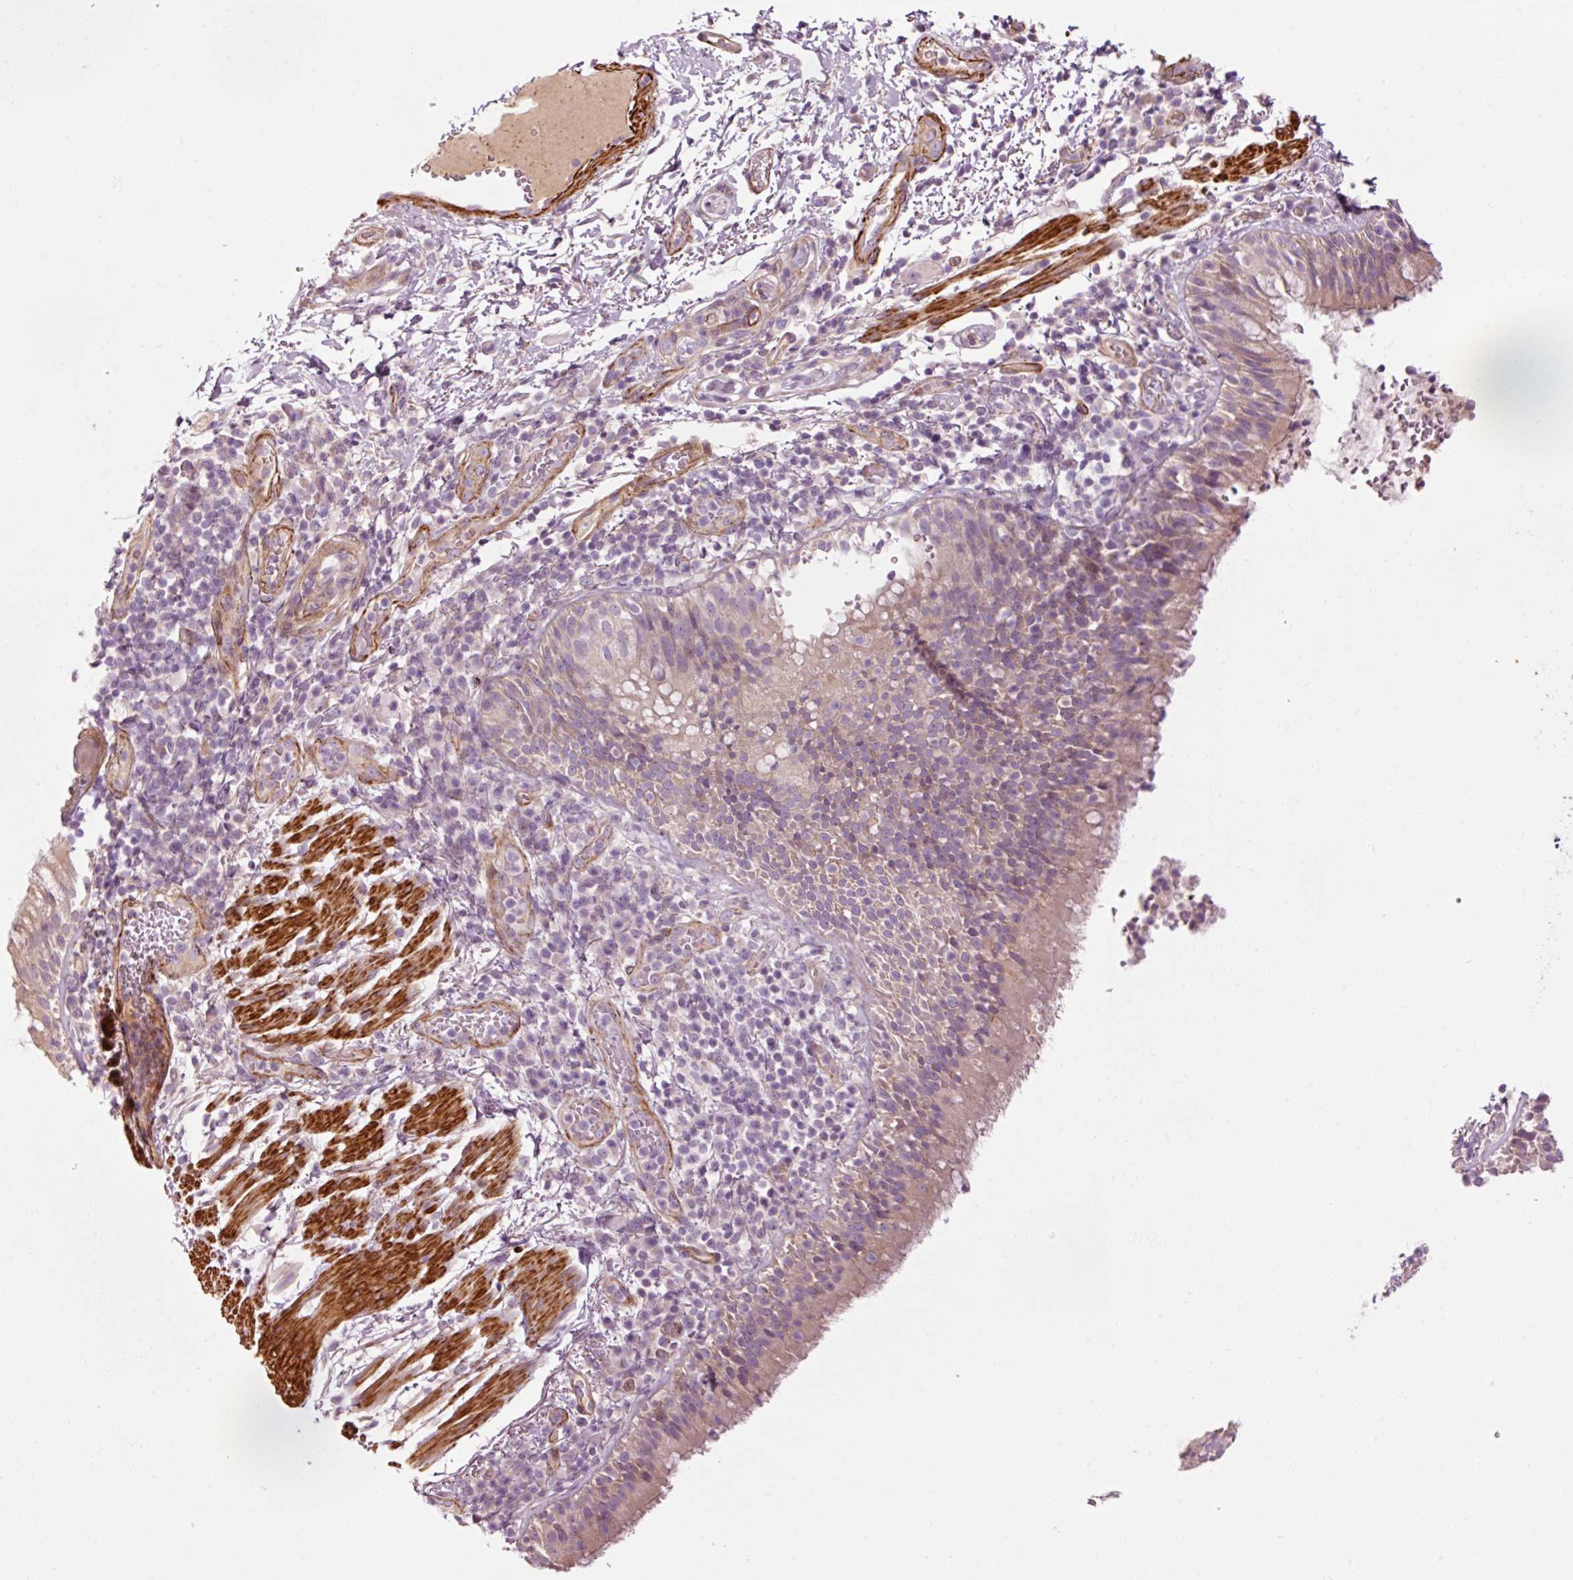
{"staining": {"intensity": "weak", "quantity": "<25%", "location": "cytoplasmic/membranous"}, "tissue": "bronchus", "cell_type": "Respiratory epithelial cells", "image_type": "normal", "snomed": [{"axis": "morphology", "description": "Normal tissue, NOS"}, {"axis": "topography", "description": "Cartilage tissue"}, {"axis": "topography", "description": "Bronchus"}], "caption": "IHC image of unremarkable human bronchus stained for a protein (brown), which displays no expression in respiratory epithelial cells.", "gene": "ANKRD20A1", "patient": {"sex": "male", "age": 56}}